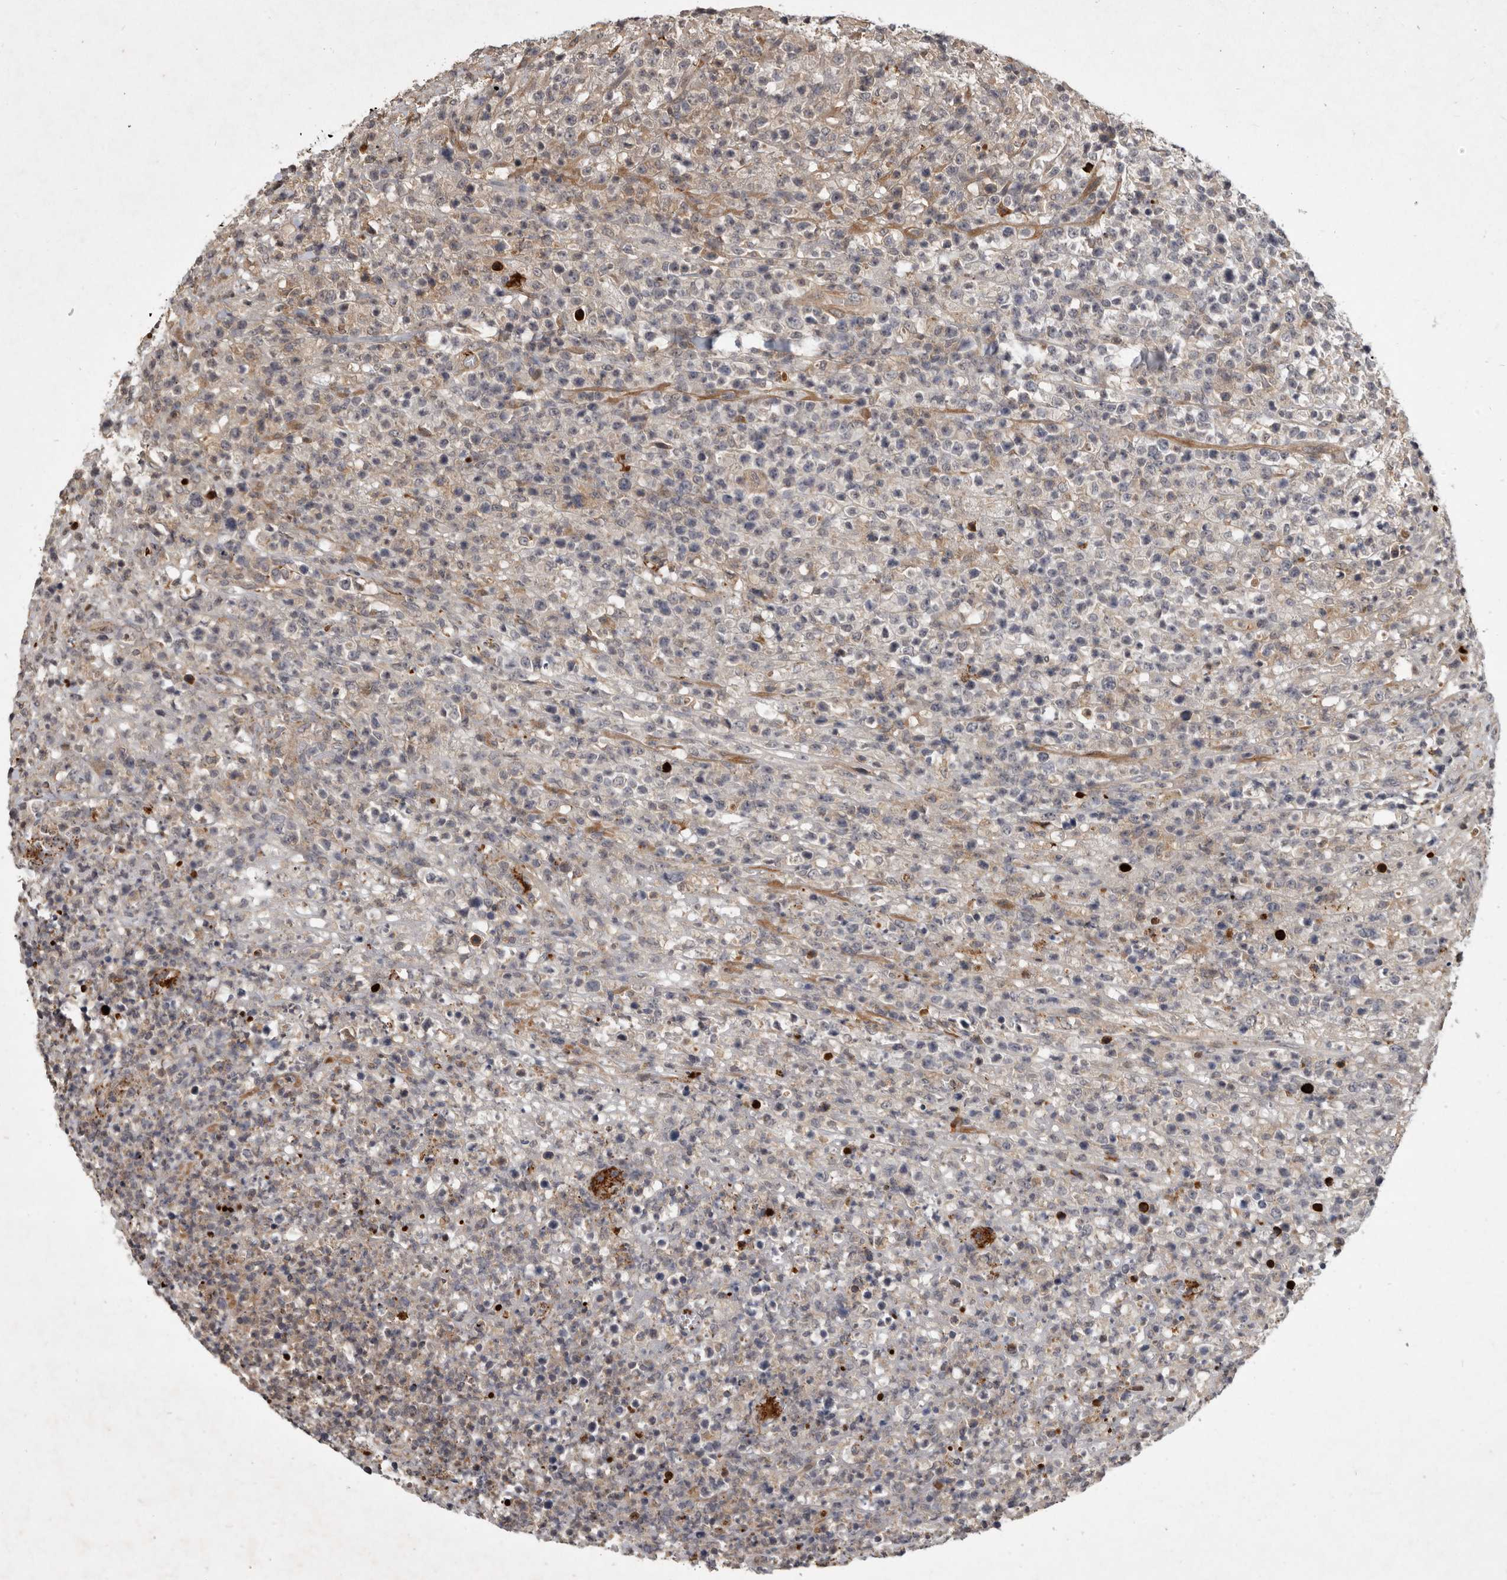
{"staining": {"intensity": "negative", "quantity": "none", "location": "none"}, "tissue": "lymphoma", "cell_type": "Tumor cells", "image_type": "cancer", "snomed": [{"axis": "morphology", "description": "Malignant lymphoma, non-Hodgkin's type, High grade"}, {"axis": "topography", "description": "Colon"}], "caption": "This is a histopathology image of immunohistochemistry staining of lymphoma, which shows no staining in tumor cells. (DAB immunohistochemistry (IHC), high magnification).", "gene": "DNAJC28", "patient": {"sex": "female", "age": 53}}